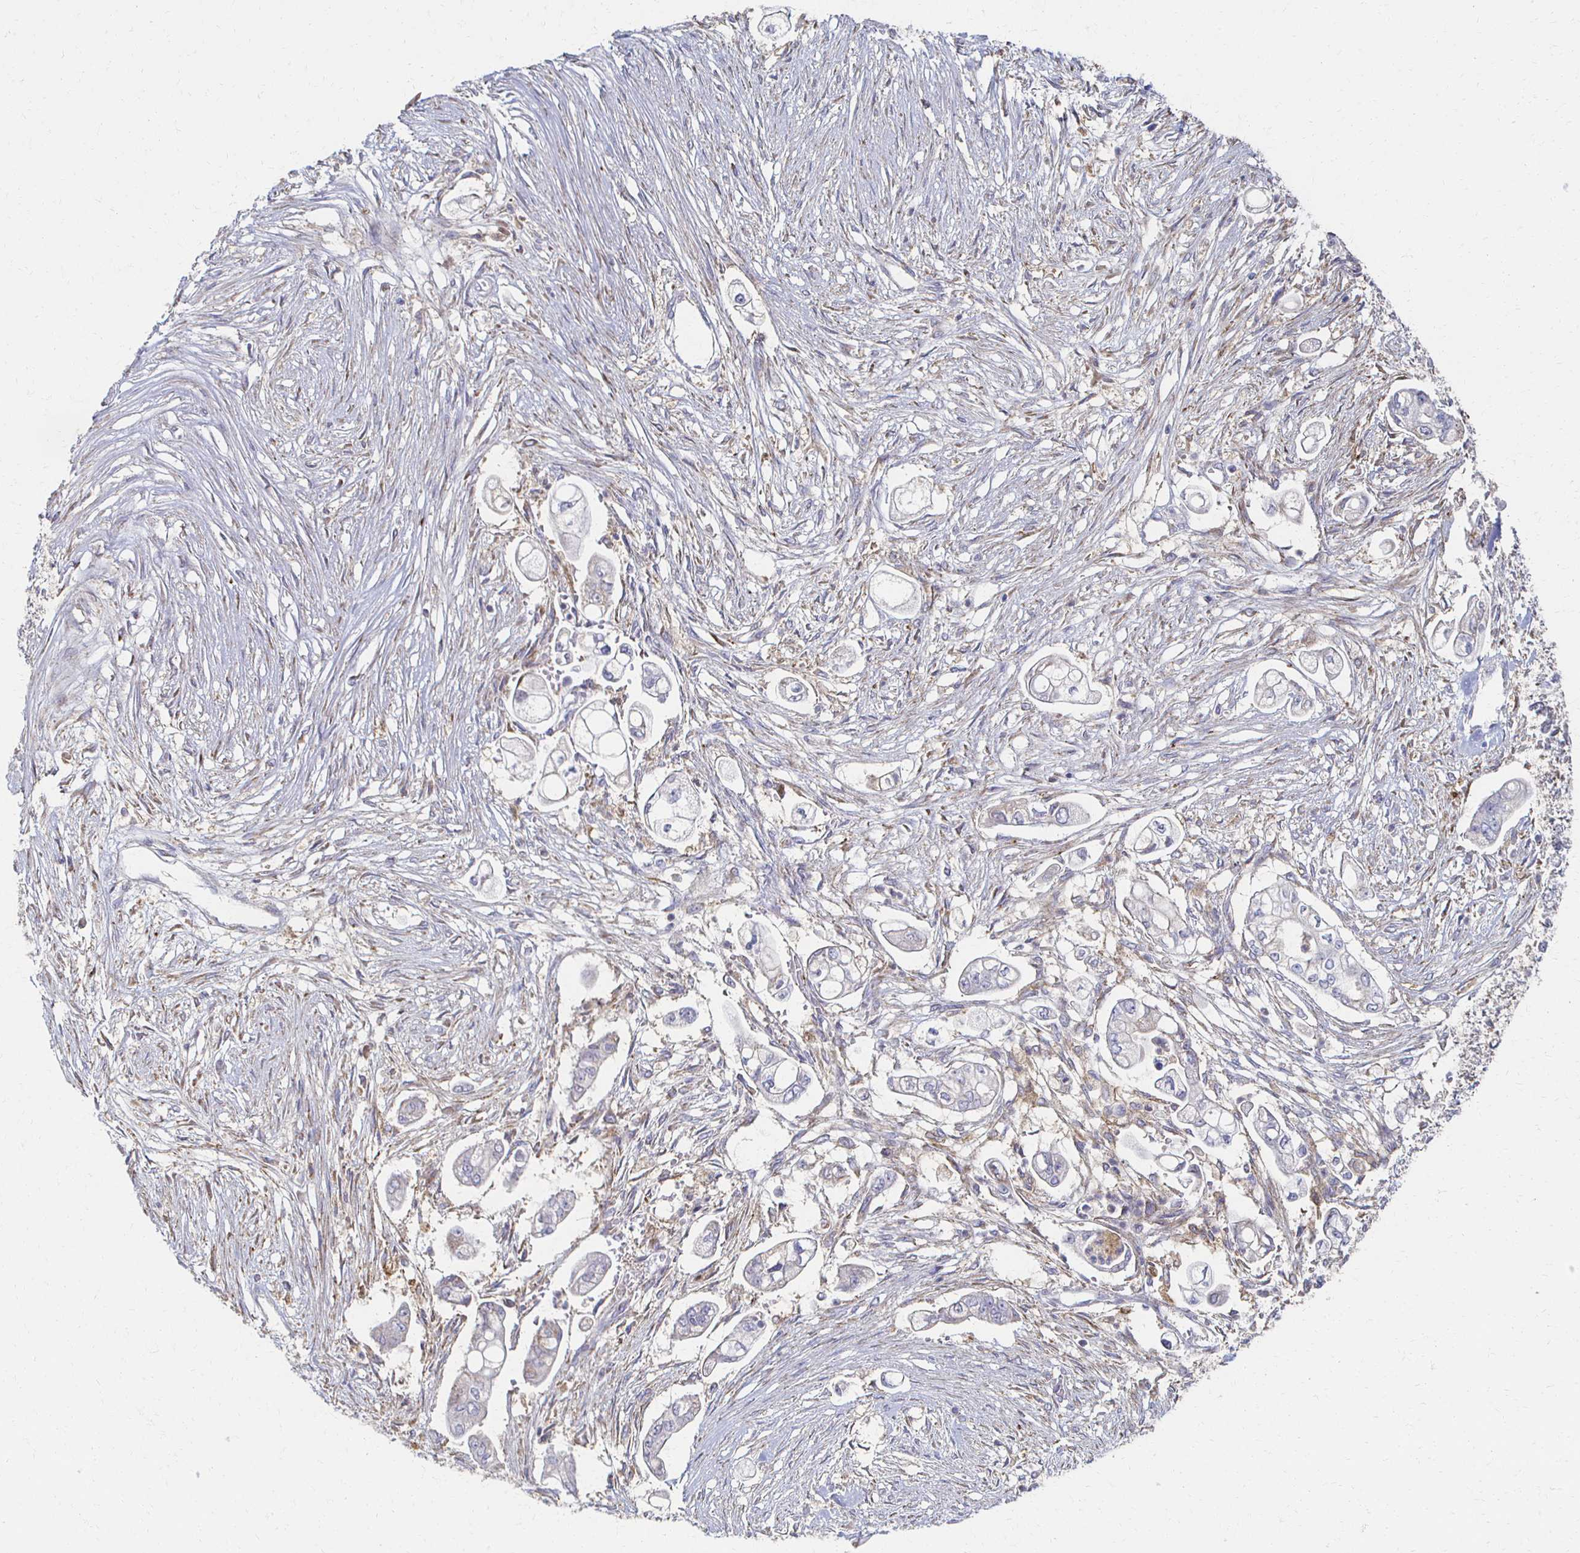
{"staining": {"intensity": "negative", "quantity": "none", "location": "none"}, "tissue": "pancreatic cancer", "cell_type": "Tumor cells", "image_type": "cancer", "snomed": [{"axis": "morphology", "description": "Adenocarcinoma, NOS"}, {"axis": "topography", "description": "Pancreas"}], "caption": "Immunohistochemistry of human pancreatic cancer exhibits no positivity in tumor cells.", "gene": "CX3CR1", "patient": {"sex": "female", "age": 69}}